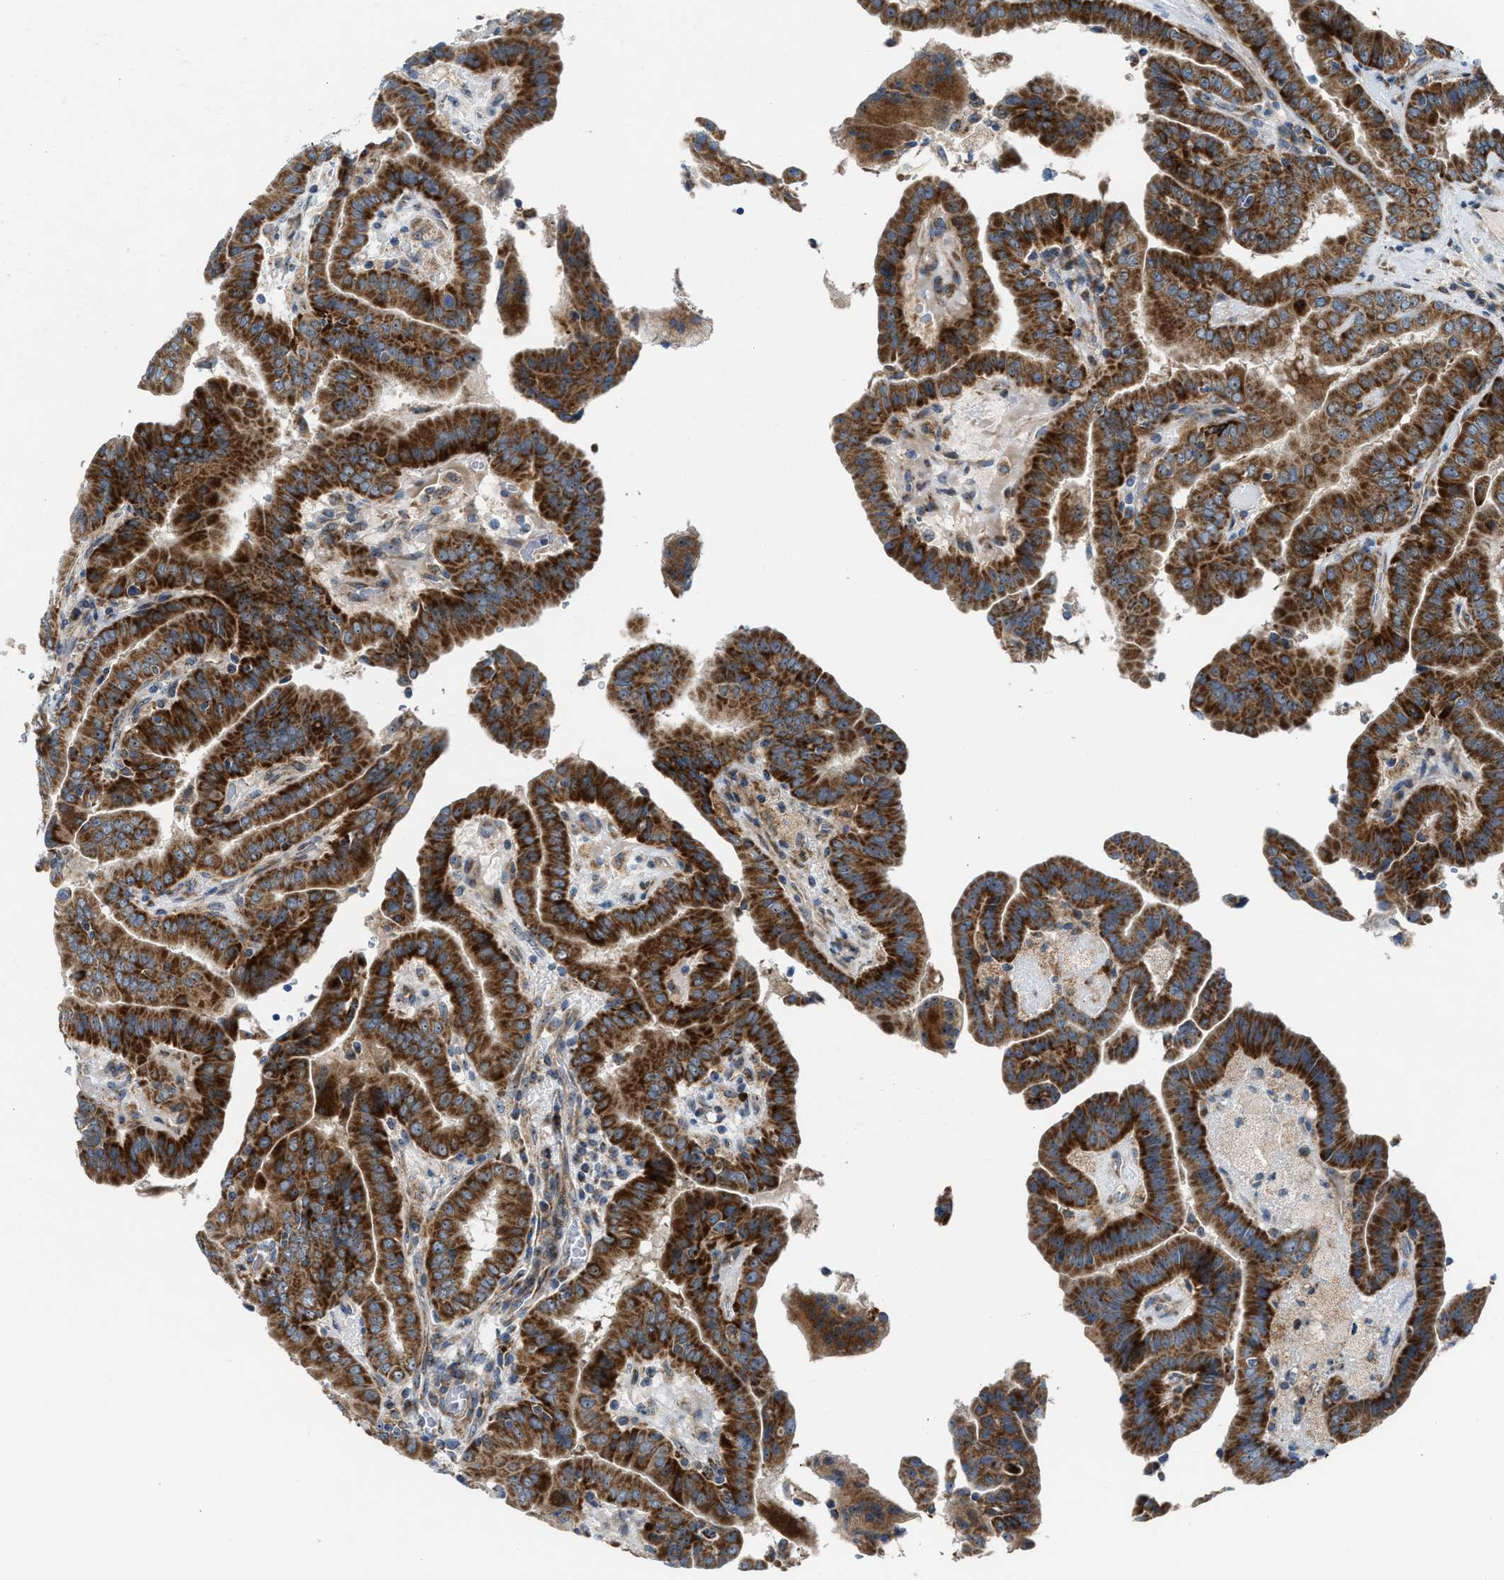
{"staining": {"intensity": "strong", "quantity": ">75%", "location": "cytoplasmic/membranous"}, "tissue": "thyroid cancer", "cell_type": "Tumor cells", "image_type": "cancer", "snomed": [{"axis": "morphology", "description": "Papillary adenocarcinoma, NOS"}, {"axis": "topography", "description": "Thyroid gland"}], "caption": "Protein analysis of papillary adenocarcinoma (thyroid) tissue exhibits strong cytoplasmic/membranous expression in approximately >75% of tumor cells.", "gene": "TPH1", "patient": {"sex": "male", "age": 33}}